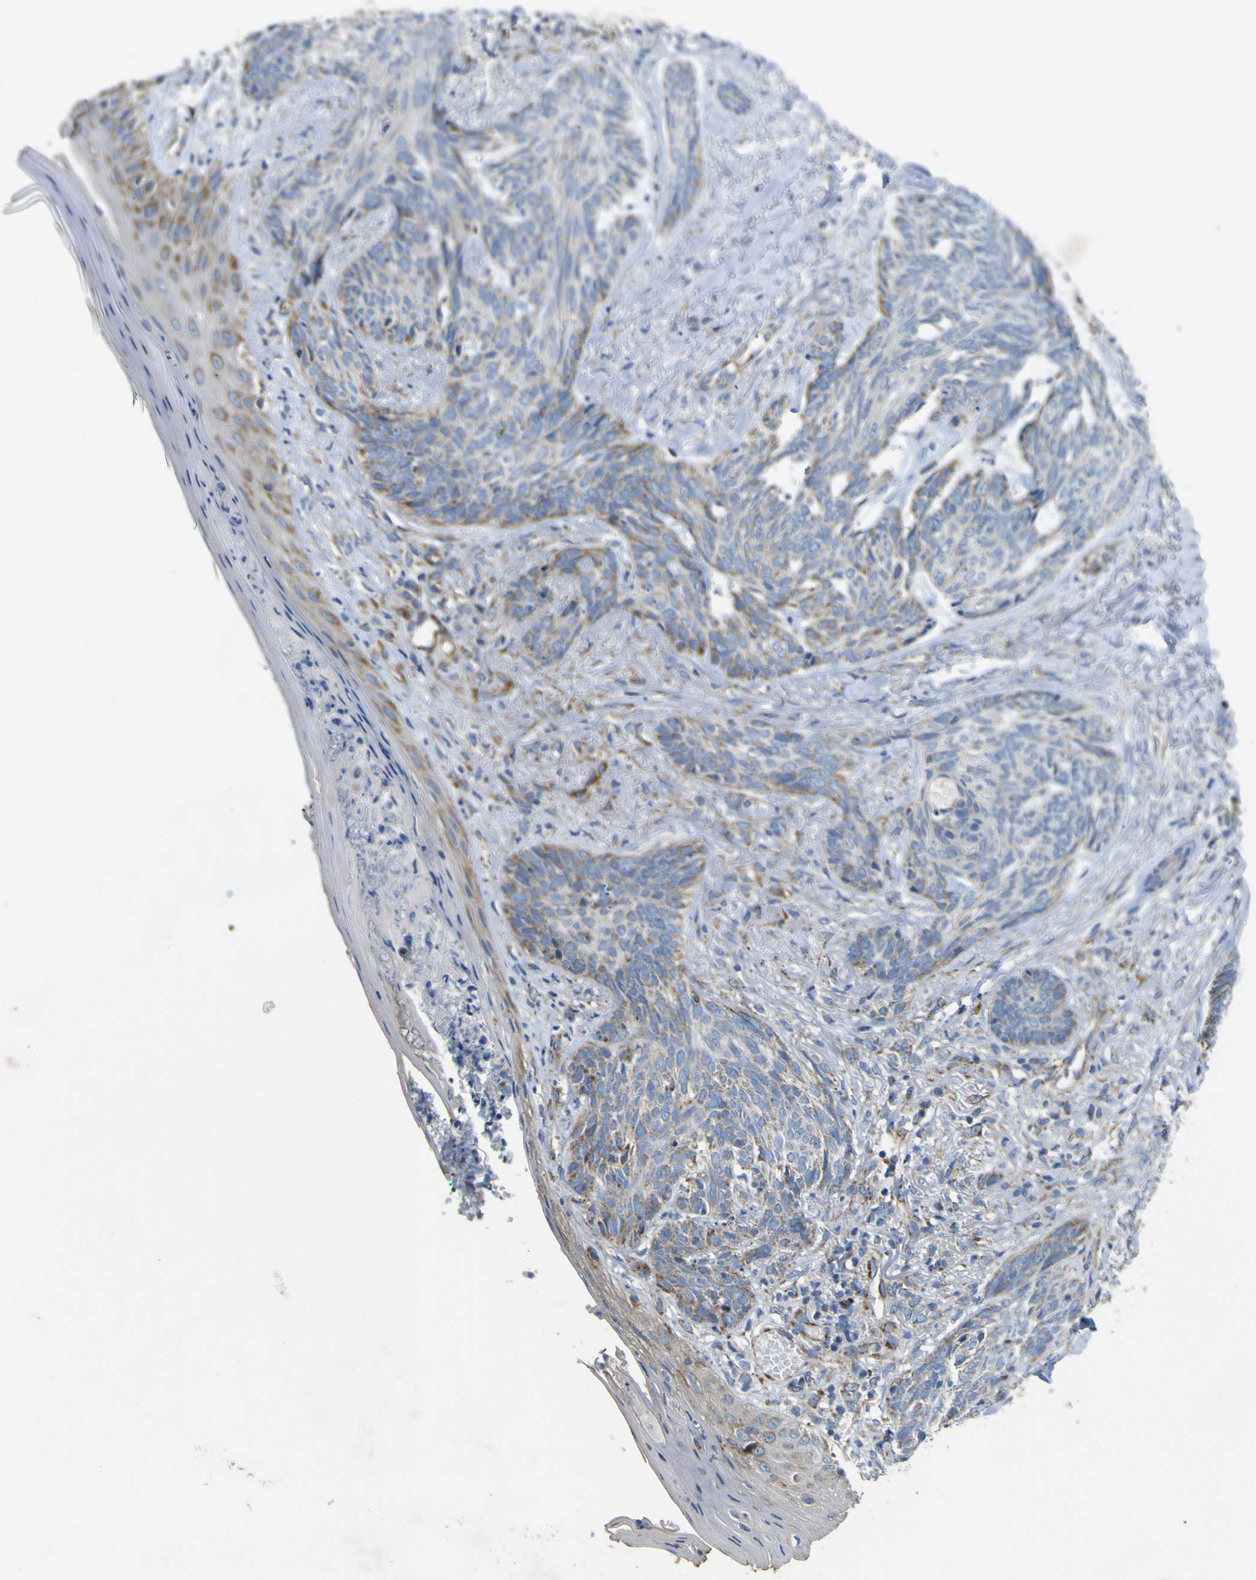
{"staining": {"intensity": "moderate", "quantity": "25%-75%", "location": "cytoplasmic/membranous"}, "tissue": "skin cancer", "cell_type": "Tumor cells", "image_type": "cancer", "snomed": [{"axis": "morphology", "description": "Basal cell carcinoma"}, {"axis": "topography", "description": "Skin"}], "caption": "This micrograph reveals skin cancer stained with IHC to label a protein in brown. The cytoplasmic/membranous of tumor cells show moderate positivity for the protein. Nuclei are counter-stained blue.", "gene": "ALDH18A1", "patient": {"sex": "male", "age": 43}}